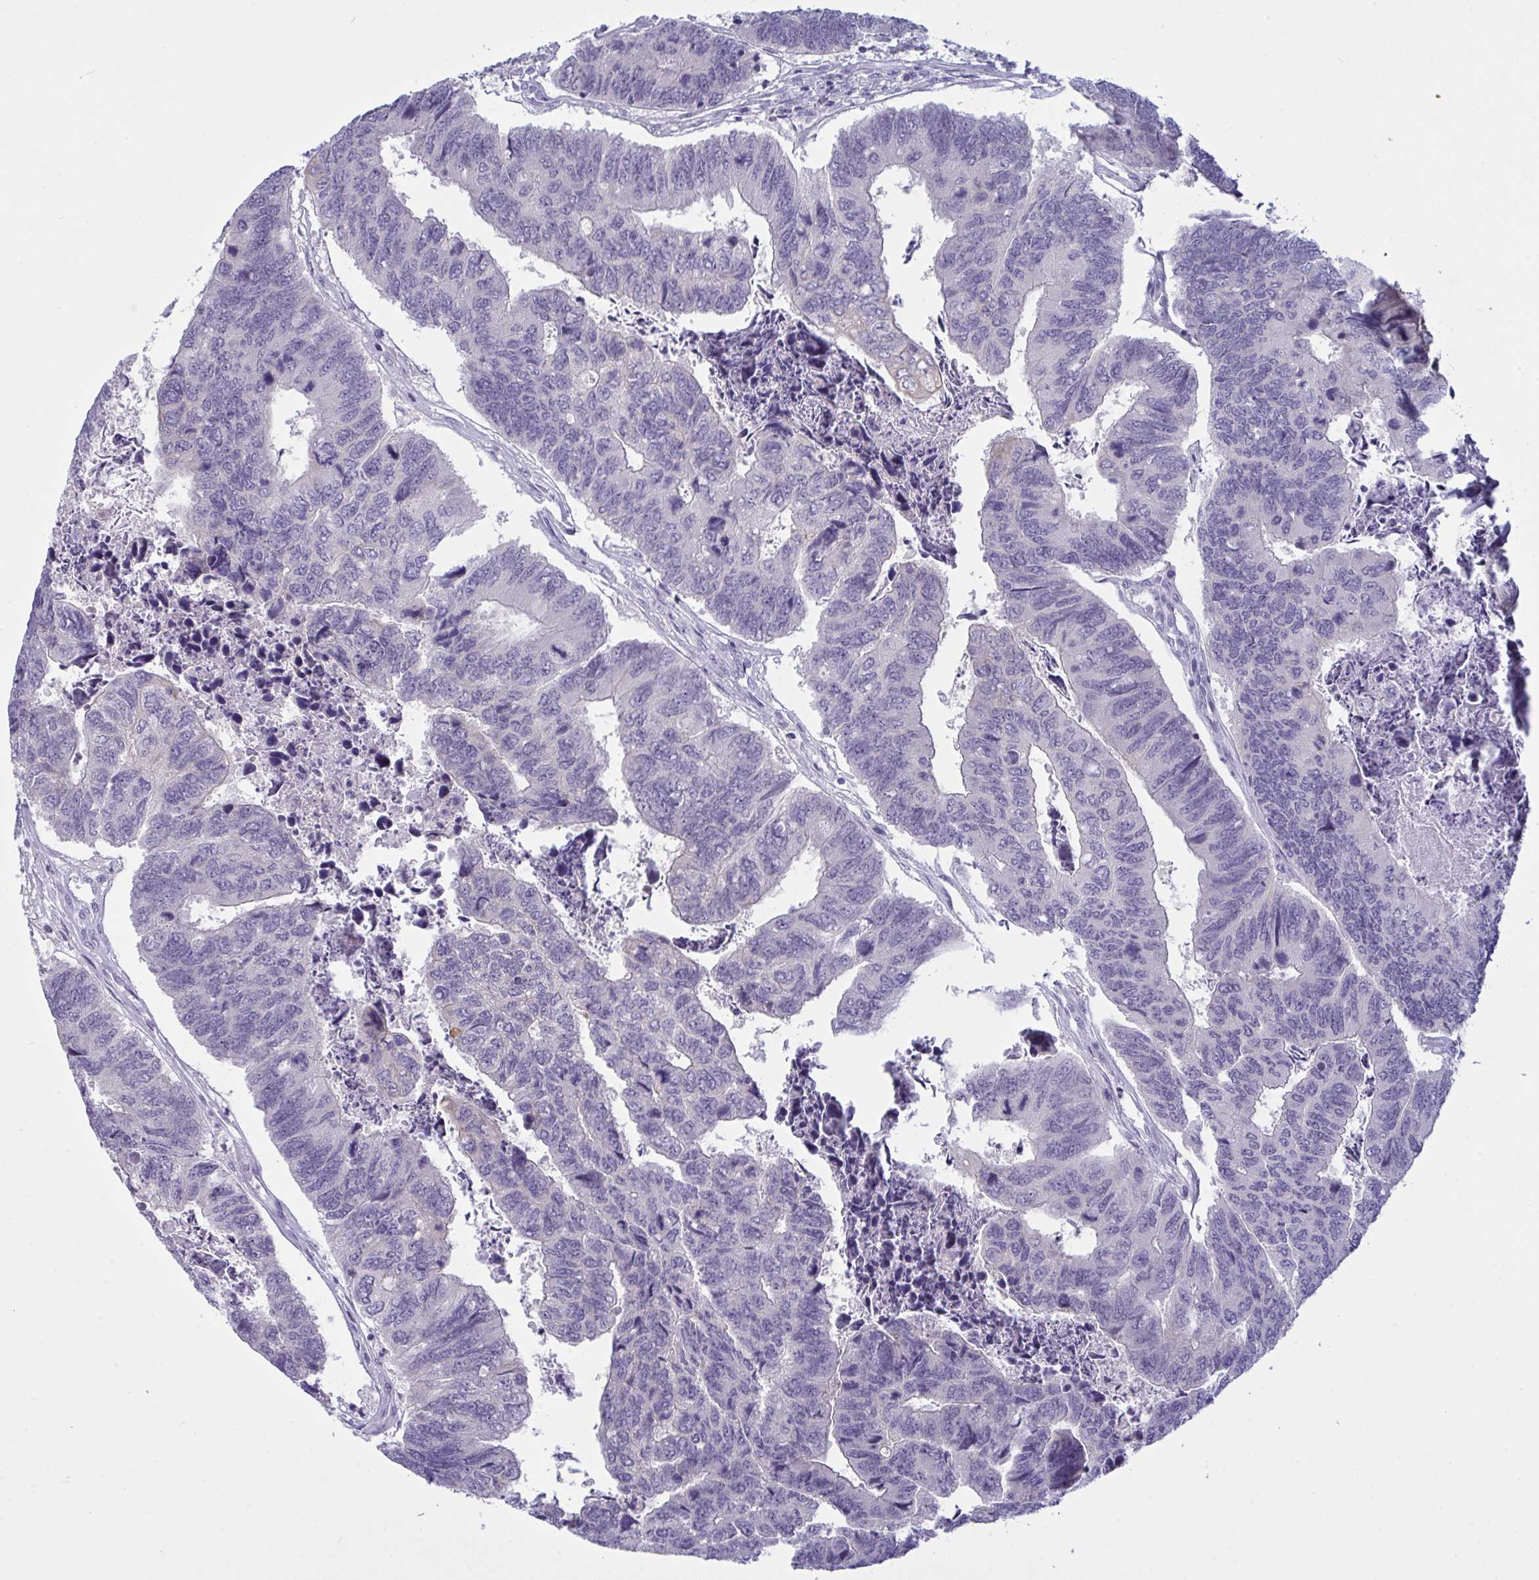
{"staining": {"intensity": "negative", "quantity": "none", "location": "none"}, "tissue": "colorectal cancer", "cell_type": "Tumor cells", "image_type": "cancer", "snomed": [{"axis": "morphology", "description": "Adenocarcinoma, NOS"}, {"axis": "topography", "description": "Colon"}], "caption": "A high-resolution micrograph shows immunohistochemistry (IHC) staining of adenocarcinoma (colorectal), which reveals no significant staining in tumor cells. The staining is performed using DAB brown chromogen with nuclei counter-stained in using hematoxylin.", "gene": "TENT5D", "patient": {"sex": "female", "age": 67}}